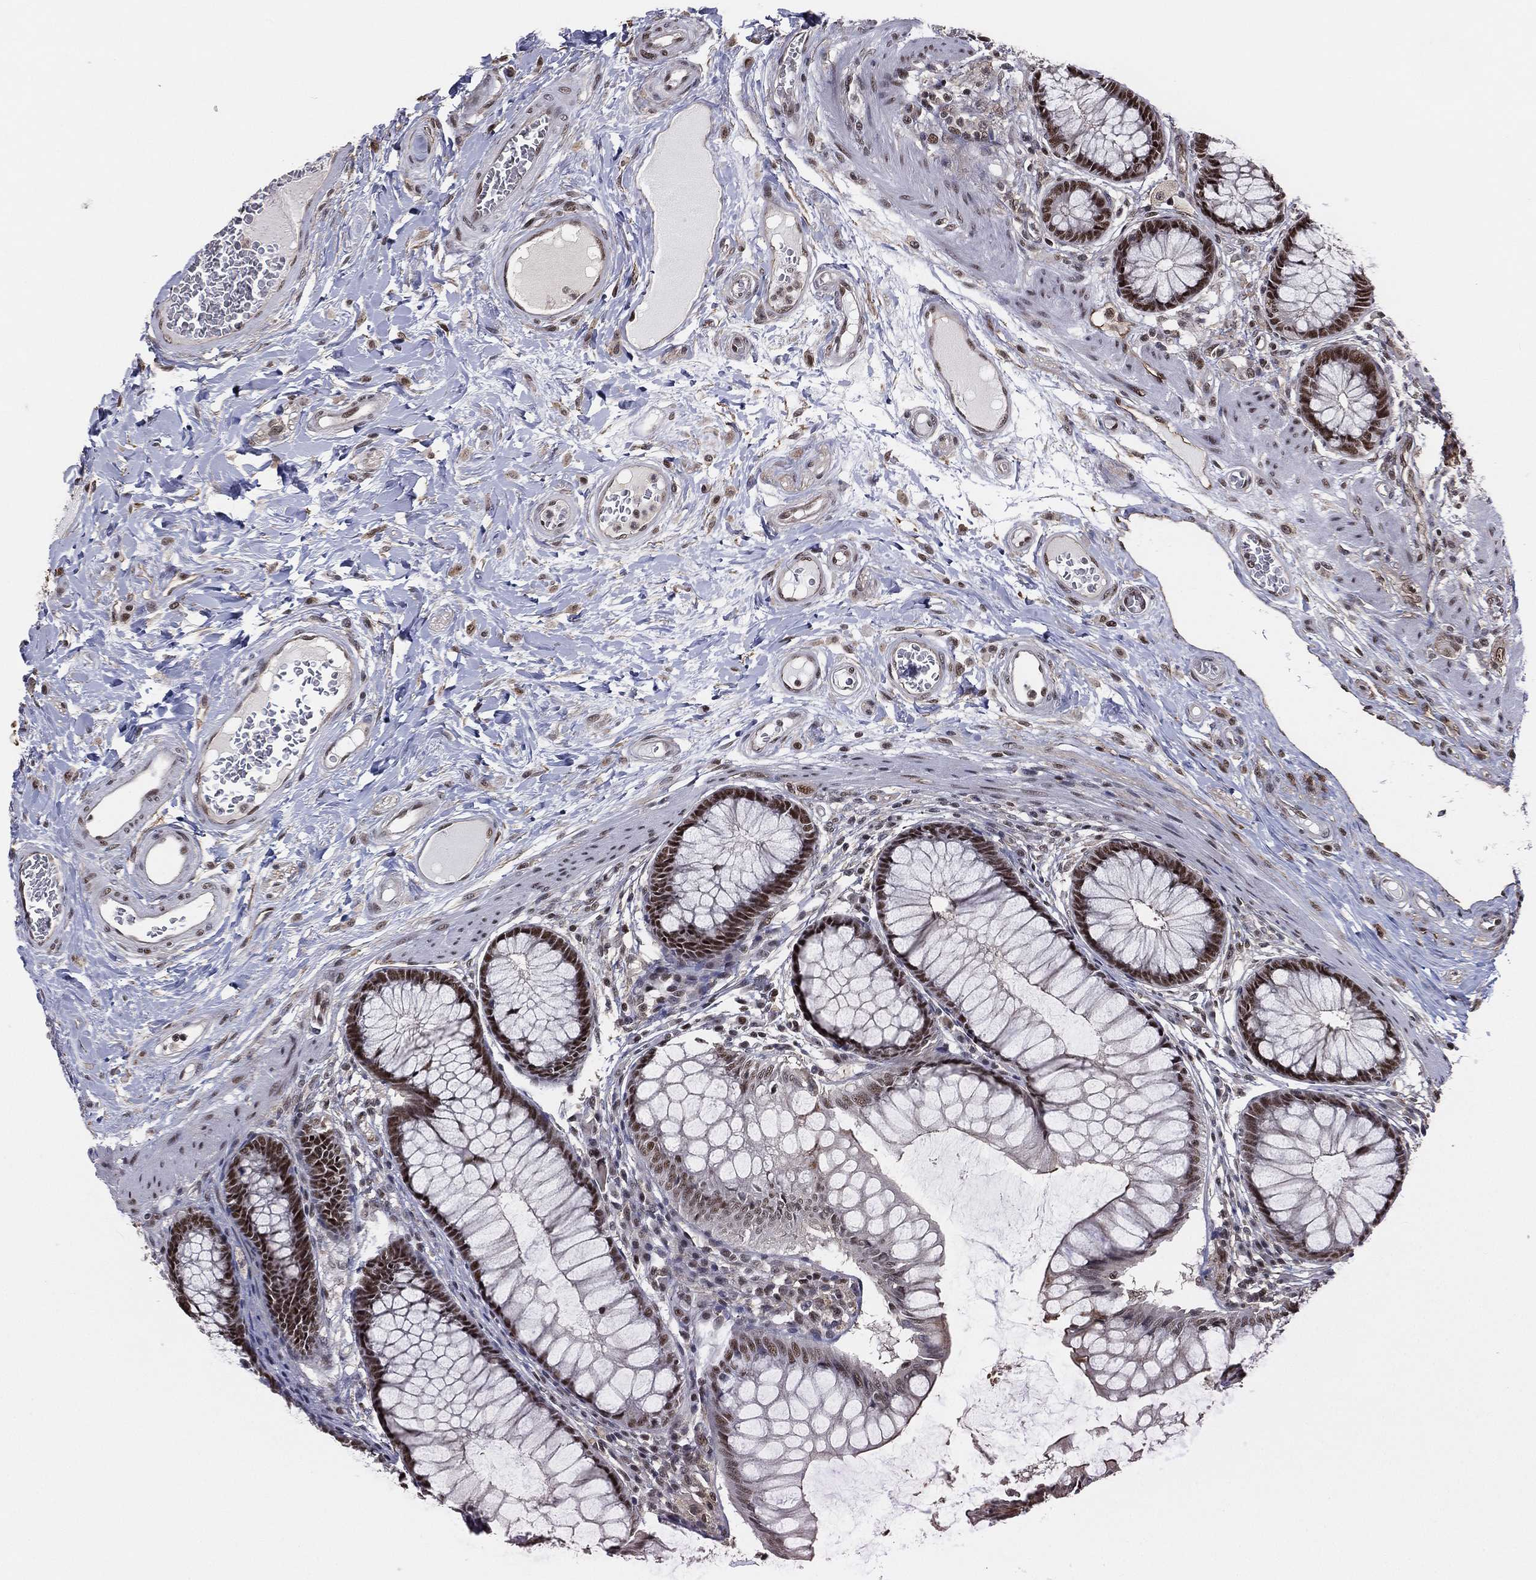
{"staining": {"intensity": "weak", "quantity": "25%-75%", "location": "nuclear"}, "tissue": "colon", "cell_type": "Endothelial cells", "image_type": "normal", "snomed": [{"axis": "morphology", "description": "Normal tissue, NOS"}, {"axis": "topography", "description": "Colon"}], "caption": "Benign colon reveals weak nuclear expression in approximately 25%-75% of endothelial cells, visualized by immunohistochemistry.", "gene": "GPALPP1", "patient": {"sex": "female", "age": 65}}